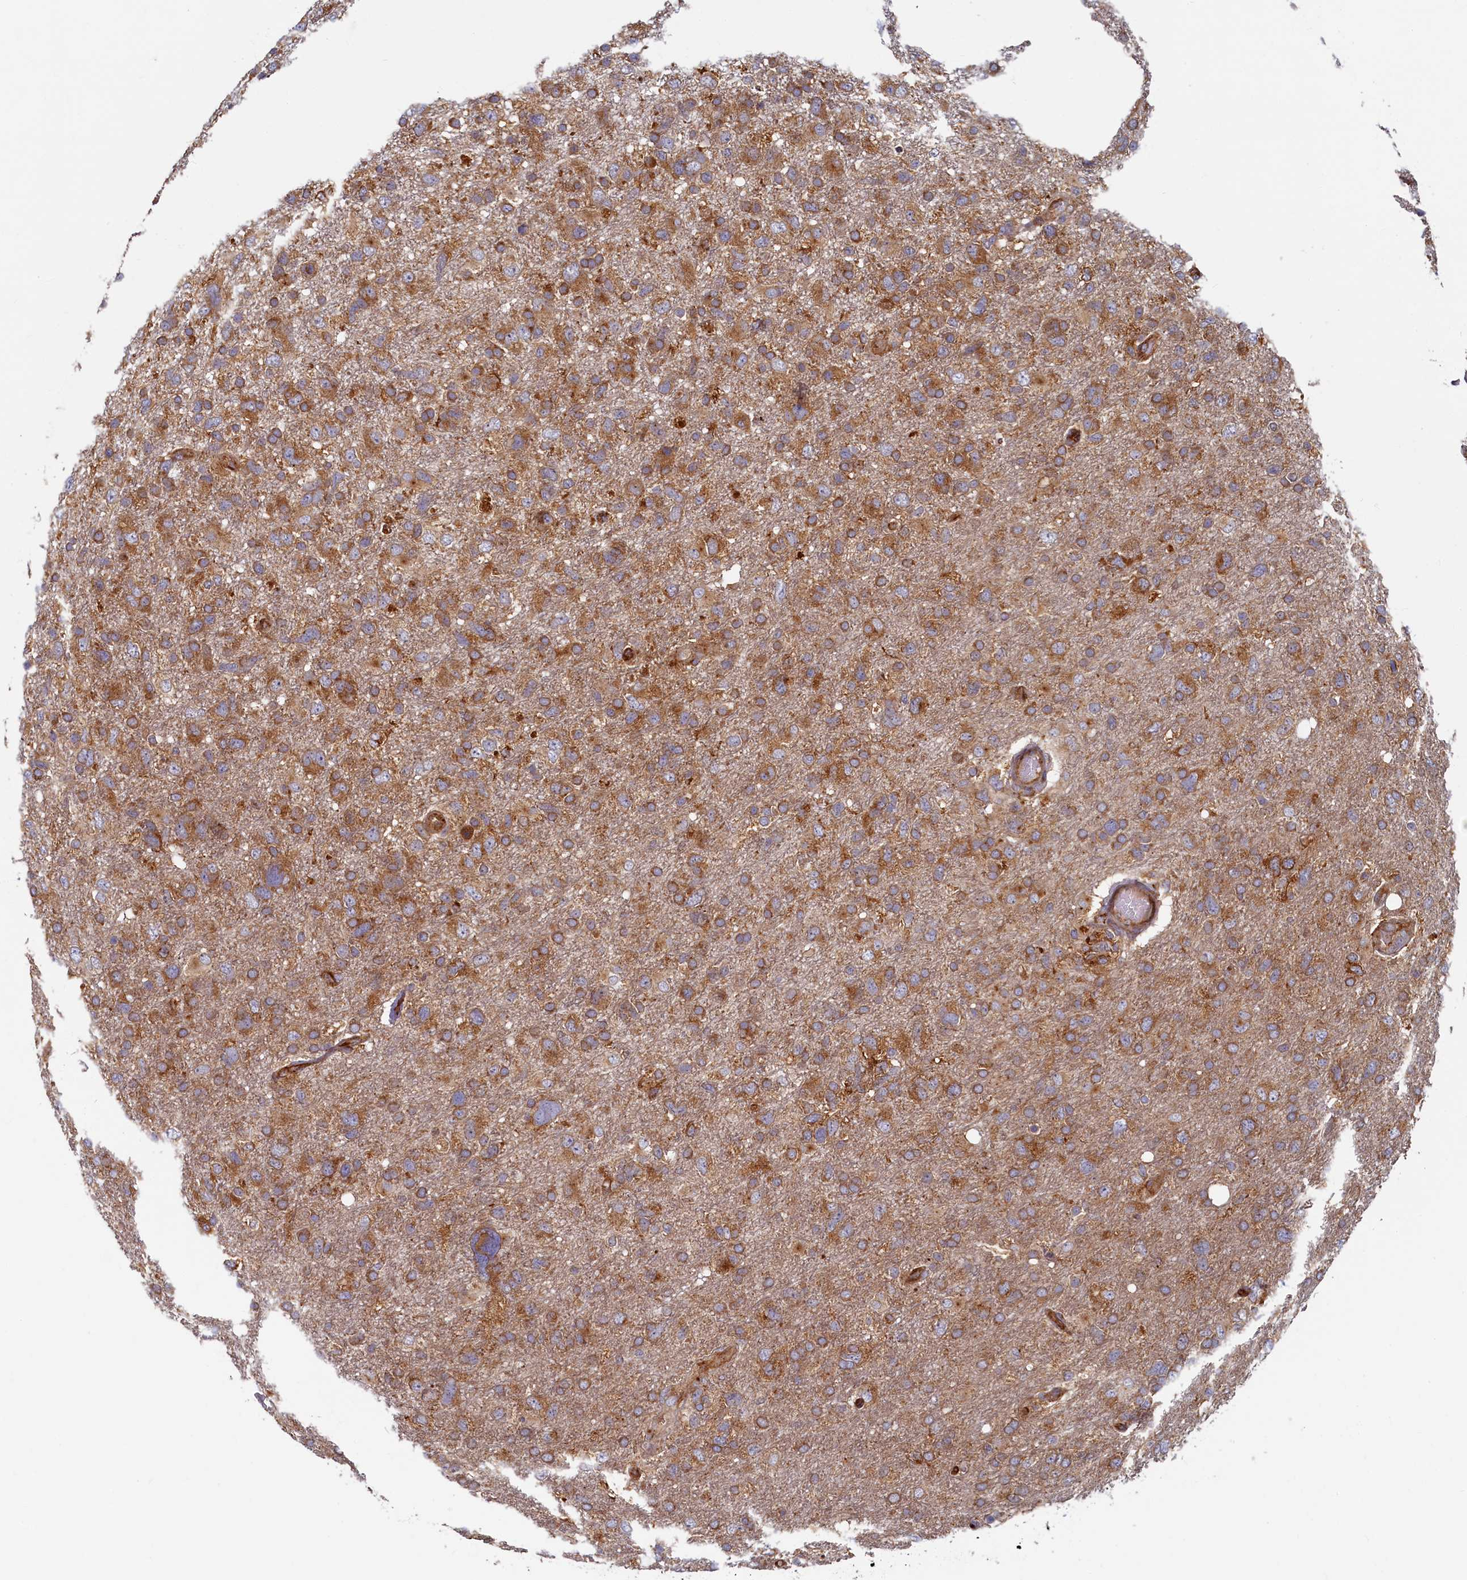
{"staining": {"intensity": "moderate", "quantity": ">75%", "location": "cytoplasmic/membranous"}, "tissue": "glioma", "cell_type": "Tumor cells", "image_type": "cancer", "snomed": [{"axis": "morphology", "description": "Glioma, malignant, High grade"}, {"axis": "topography", "description": "Brain"}], "caption": "Immunohistochemistry (IHC) image of neoplastic tissue: glioma stained using immunohistochemistry exhibits medium levels of moderate protein expression localized specifically in the cytoplasmic/membranous of tumor cells, appearing as a cytoplasmic/membranous brown color.", "gene": "STX12", "patient": {"sex": "male", "age": 61}}